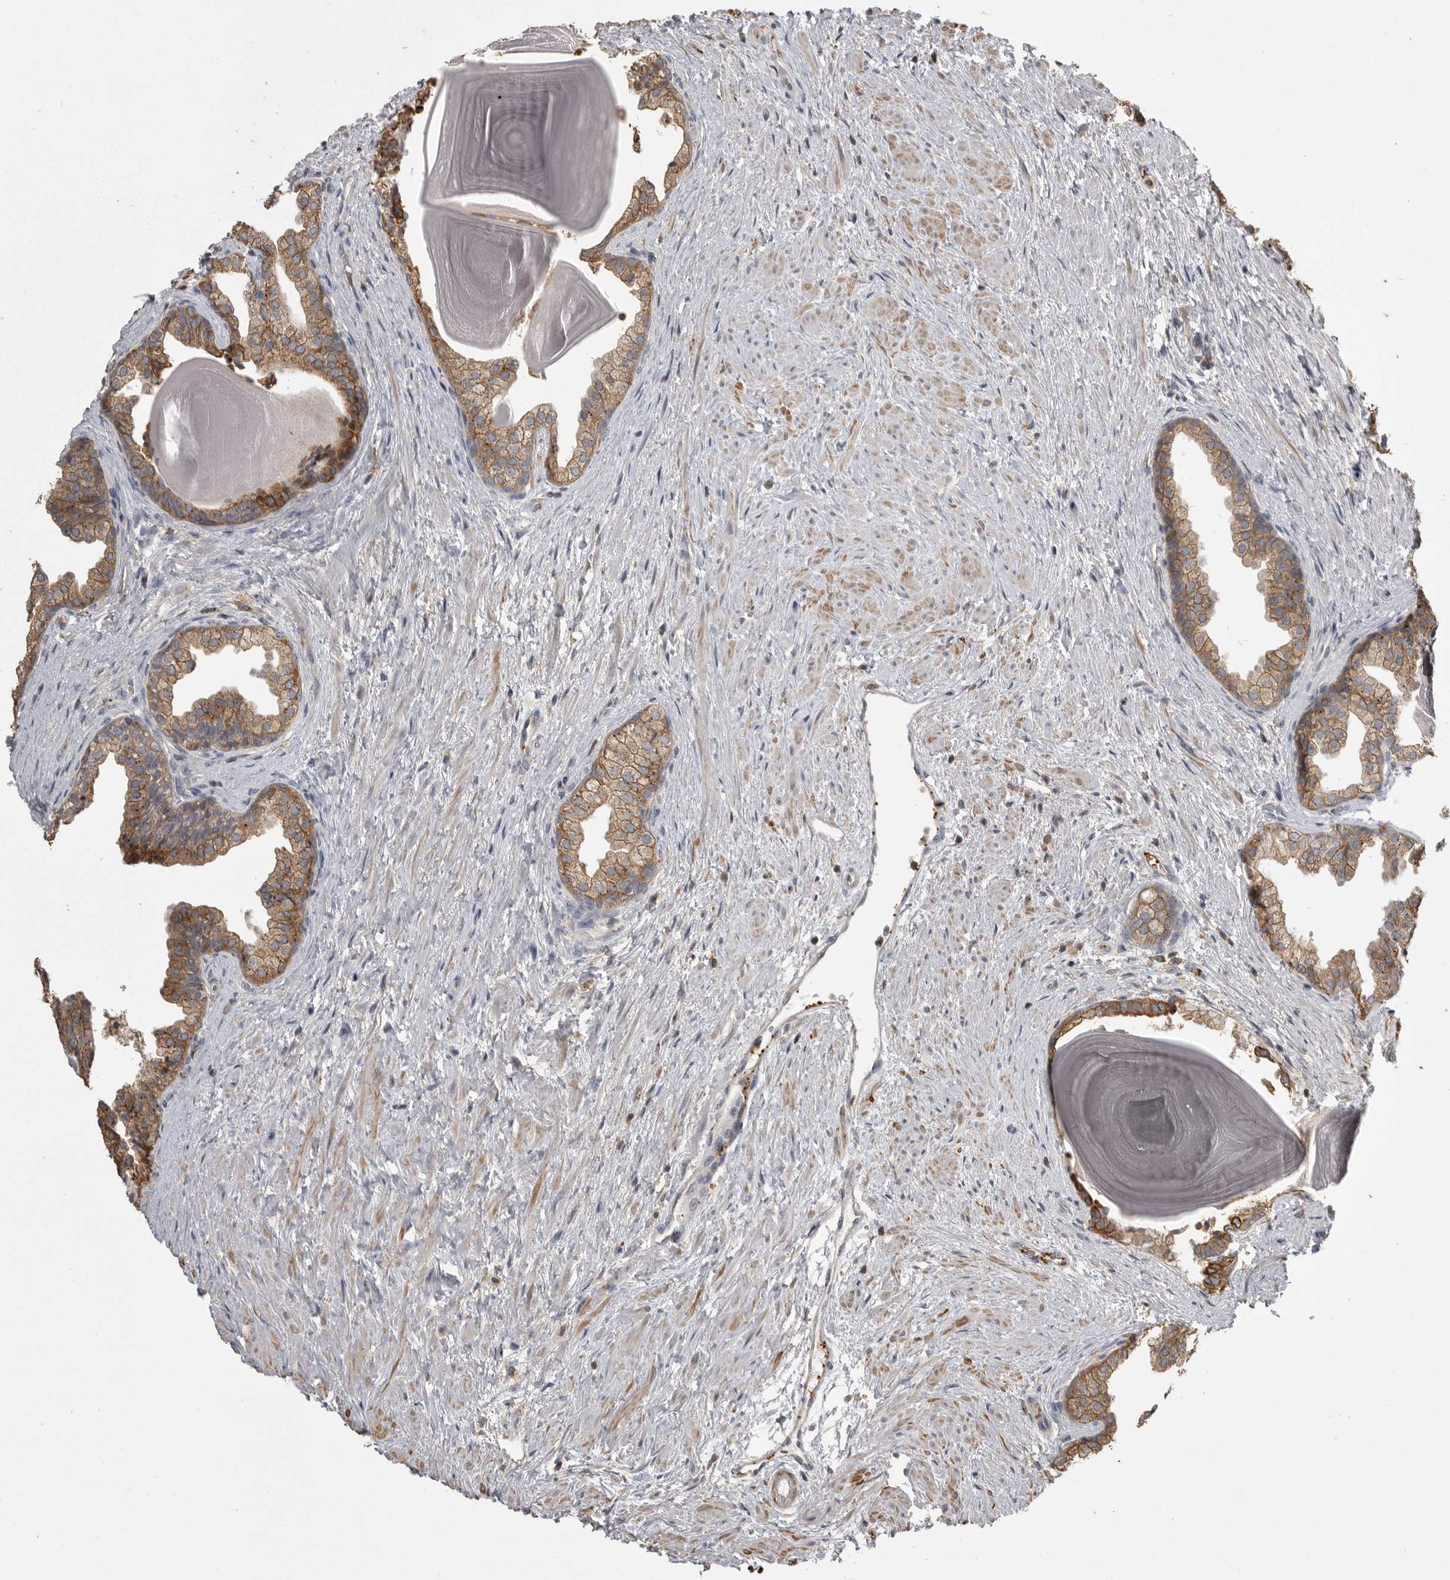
{"staining": {"intensity": "moderate", "quantity": ">75%", "location": "cytoplasmic/membranous"}, "tissue": "prostate", "cell_type": "Glandular cells", "image_type": "normal", "snomed": [{"axis": "morphology", "description": "Normal tissue, NOS"}, {"axis": "topography", "description": "Prostate"}], "caption": "Immunohistochemical staining of unremarkable prostate reveals moderate cytoplasmic/membranous protein staining in approximately >75% of glandular cells.", "gene": "CMTM6", "patient": {"sex": "male", "age": 48}}